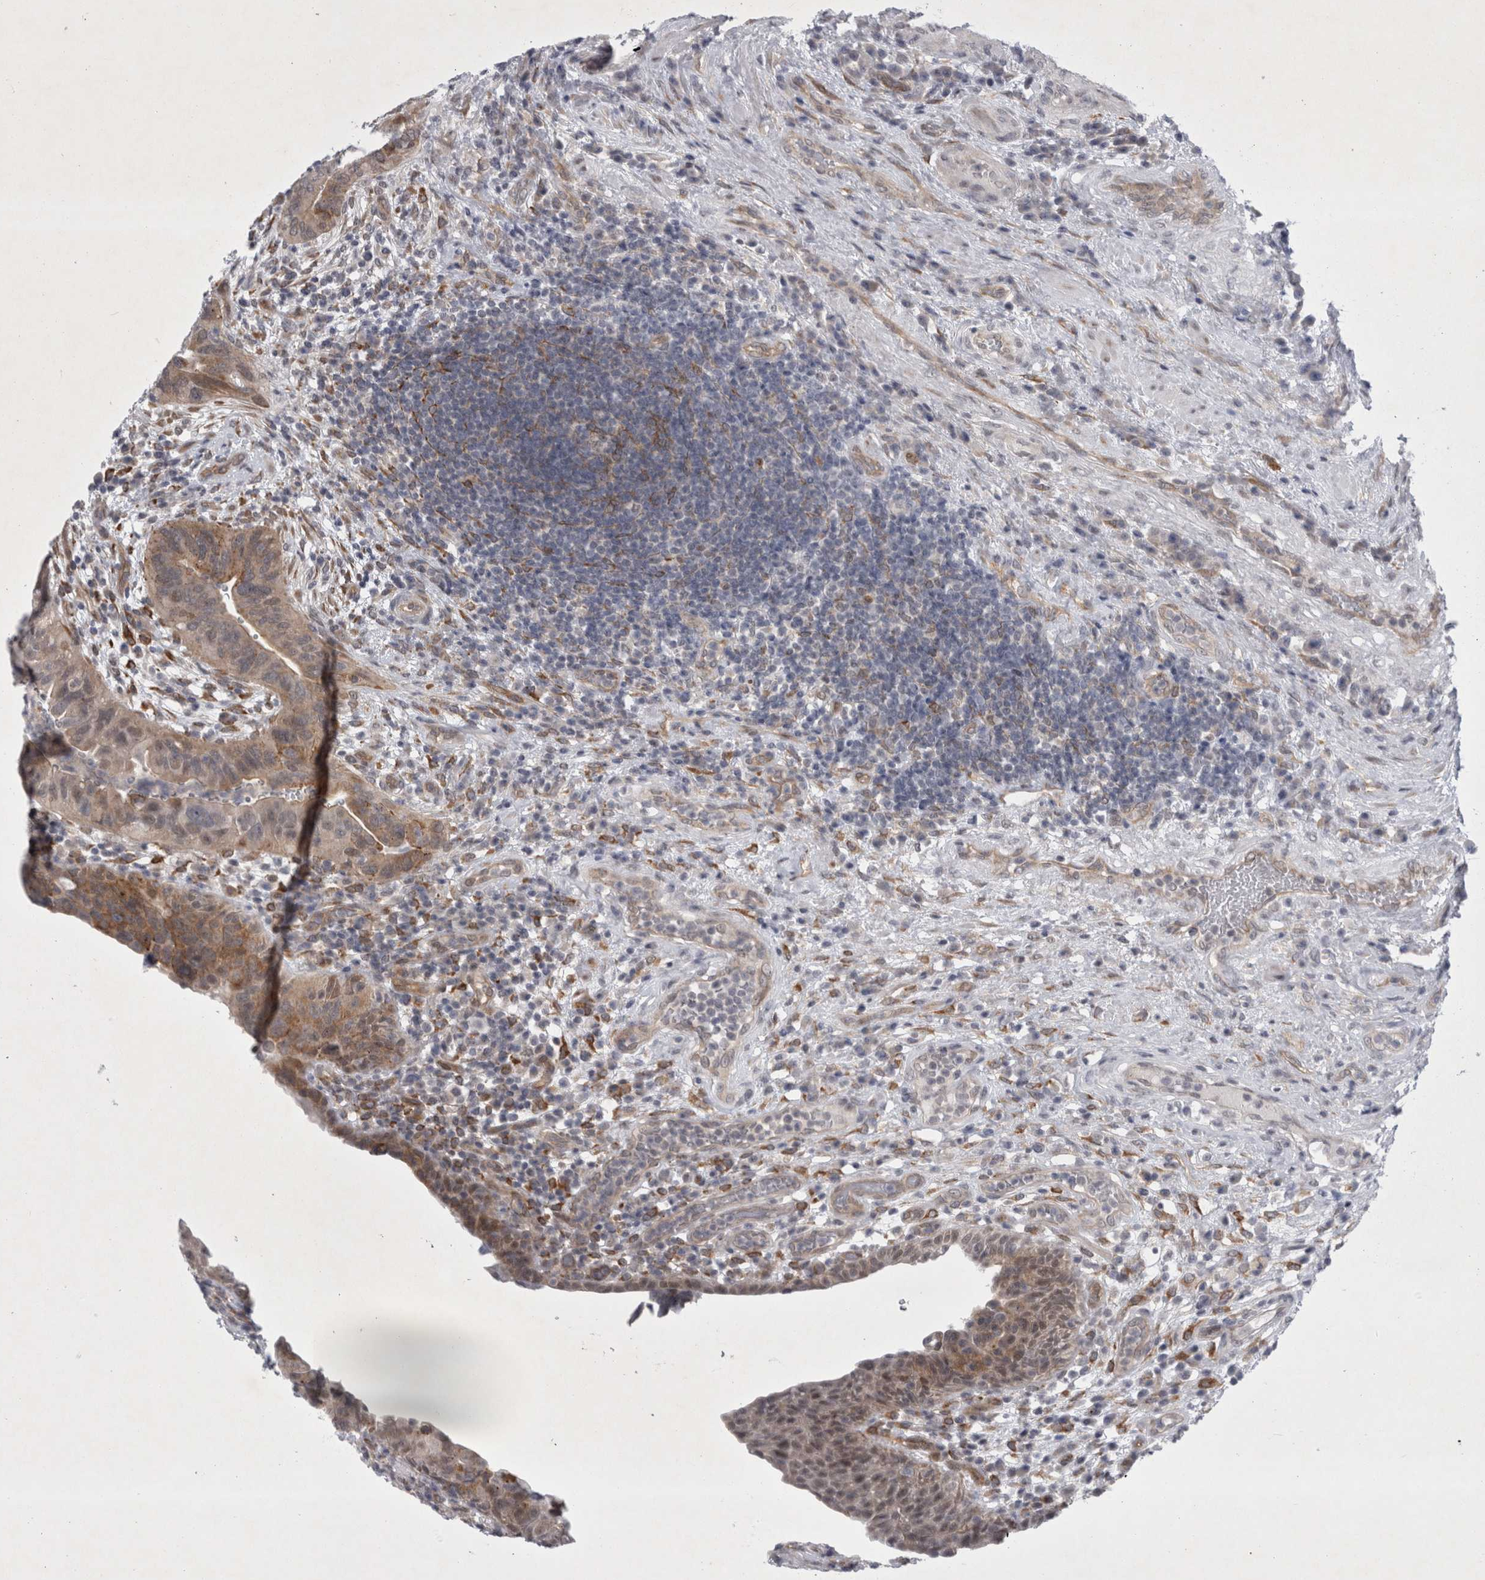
{"staining": {"intensity": "moderate", "quantity": ">75%", "location": "cytoplasmic/membranous"}, "tissue": "urothelial cancer", "cell_type": "Tumor cells", "image_type": "cancer", "snomed": [{"axis": "morphology", "description": "Urothelial carcinoma, High grade"}, {"axis": "topography", "description": "Urinary bladder"}], "caption": "Immunohistochemical staining of human high-grade urothelial carcinoma reveals medium levels of moderate cytoplasmic/membranous protein positivity in about >75% of tumor cells. Using DAB (brown) and hematoxylin (blue) stains, captured at high magnification using brightfield microscopy.", "gene": "PARP11", "patient": {"sex": "female", "age": 82}}